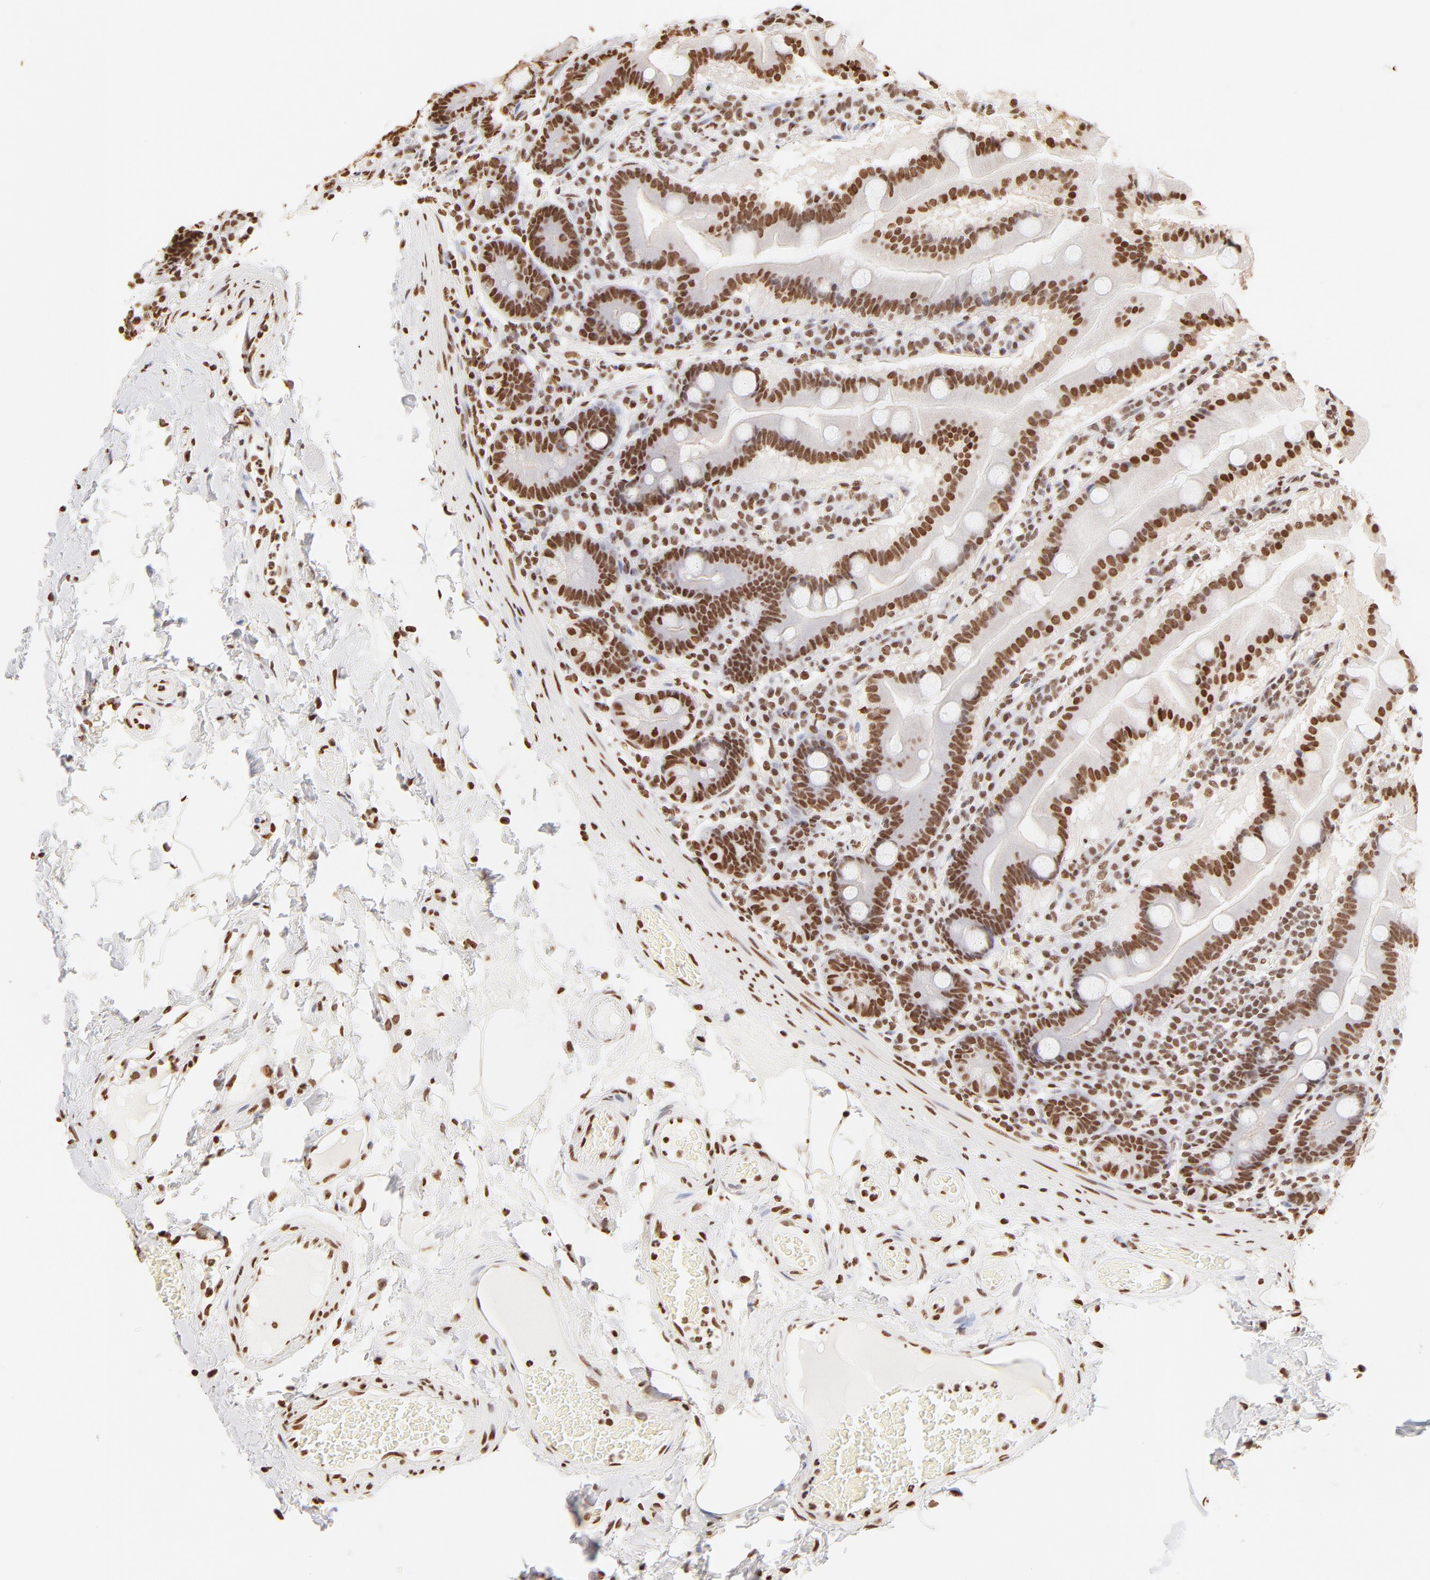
{"staining": {"intensity": "strong", "quantity": ">75%", "location": "nuclear"}, "tissue": "duodenum", "cell_type": "Glandular cells", "image_type": "normal", "snomed": [{"axis": "morphology", "description": "Normal tissue, NOS"}, {"axis": "topography", "description": "Duodenum"}], "caption": "An immunohistochemistry histopathology image of normal tissue is shown. Protein staining in brown labels strong nuclear positivity in duodenum within glandular cells. The staining was performed using DAB (3,3'-diaminobenzidine) to visualize the protein expression in brown, while the nuclei were stained in blue with hematoxylin (Magnification: 20x).", "gene": "ZNF540", "patient": {"sex": "female", "age": 64}}